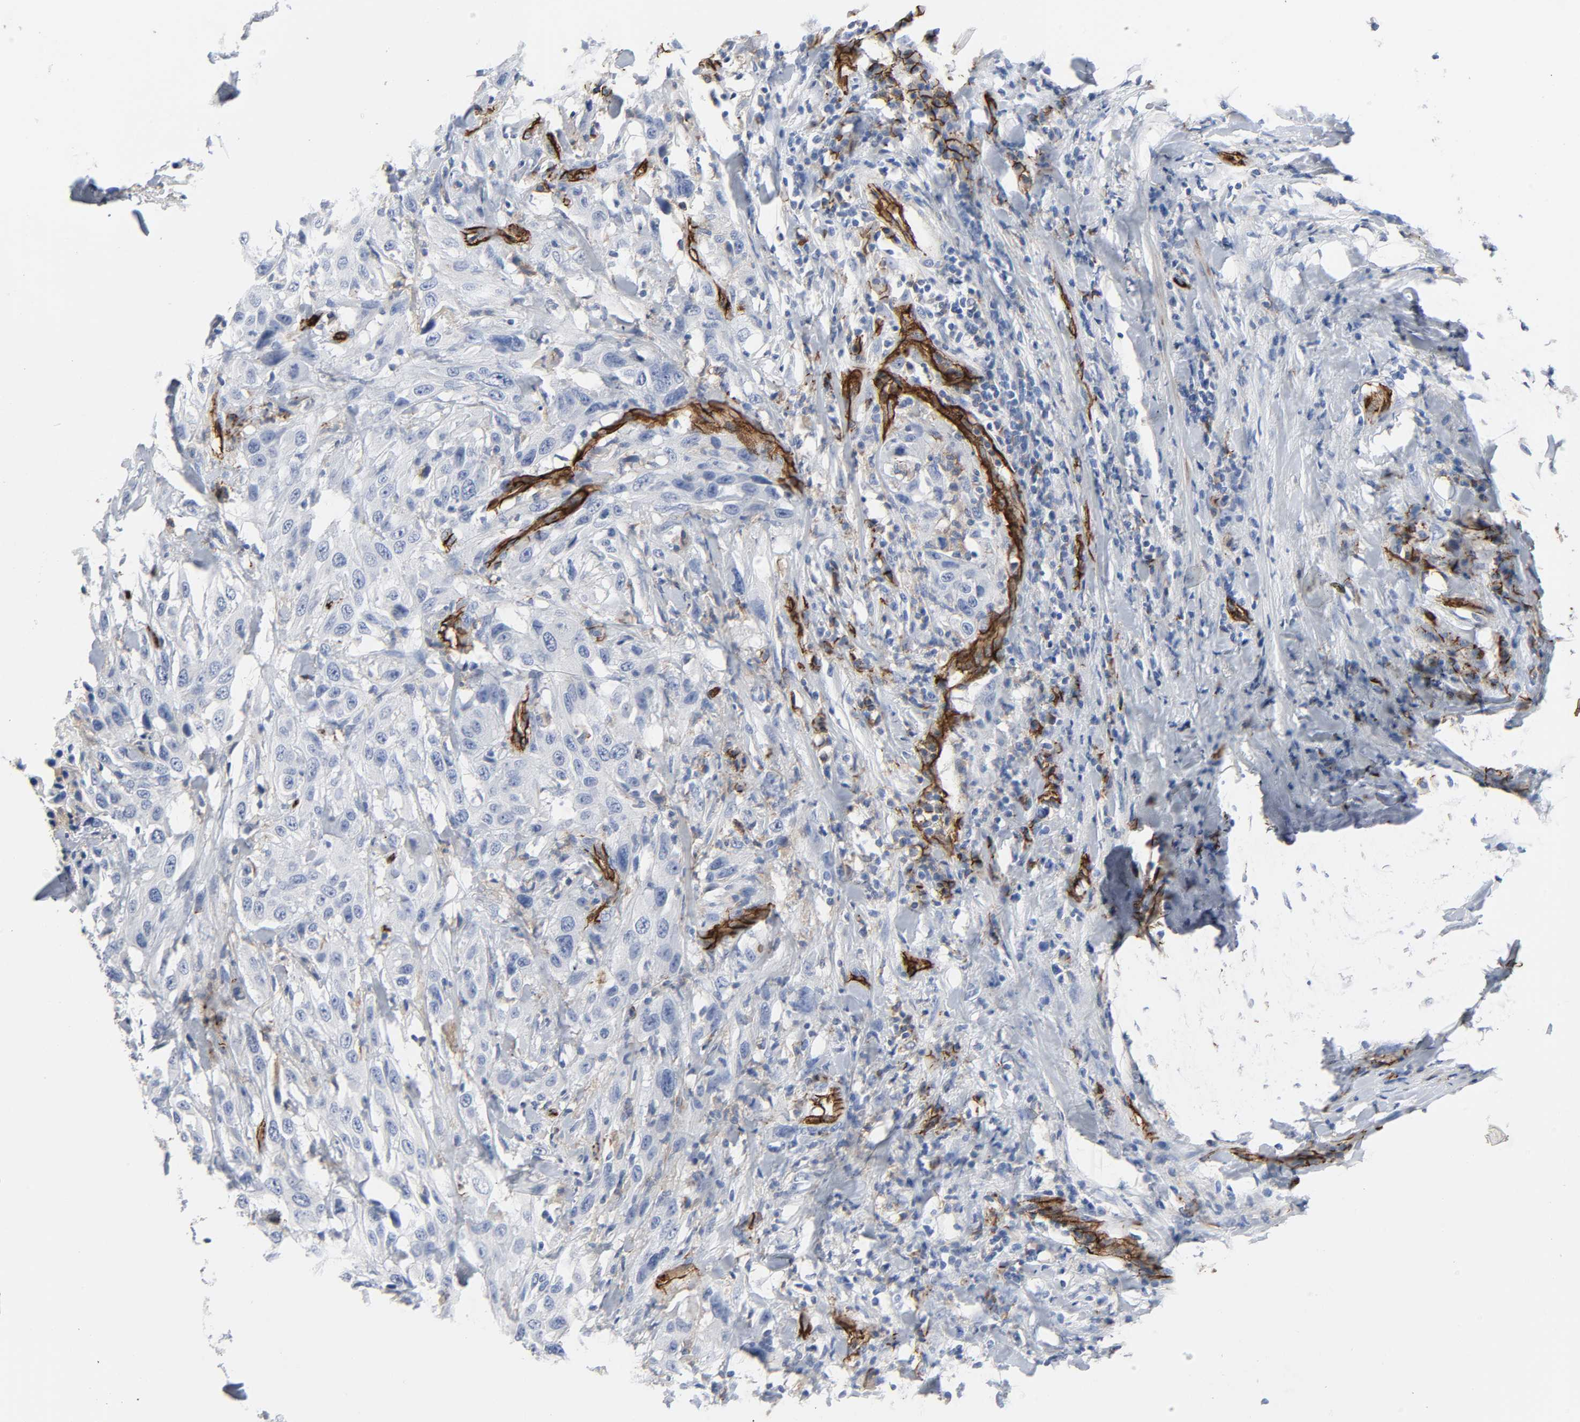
{"staining": {"intensity": "negative", "quantity": "none", "location": "none"}, "tissue": "urothelial cancer", "cell_type": "Tumor cells", "image_type": "cancer", "snomed": [{"axis": "morphology", "description": "Urothelial carcinoma, High grade"}, {"axis": "topography", "description": "Urinary bladder"}], "caption": "High magnification brightfield microscopy of high-grade urothelial carcinoma stained with DAB (brown) and counterstained with hematoxylin (blue): tumor cells show no significant positivity.", "gene": "PECAM1", "patient": {"sex": "male", "age": 61}}